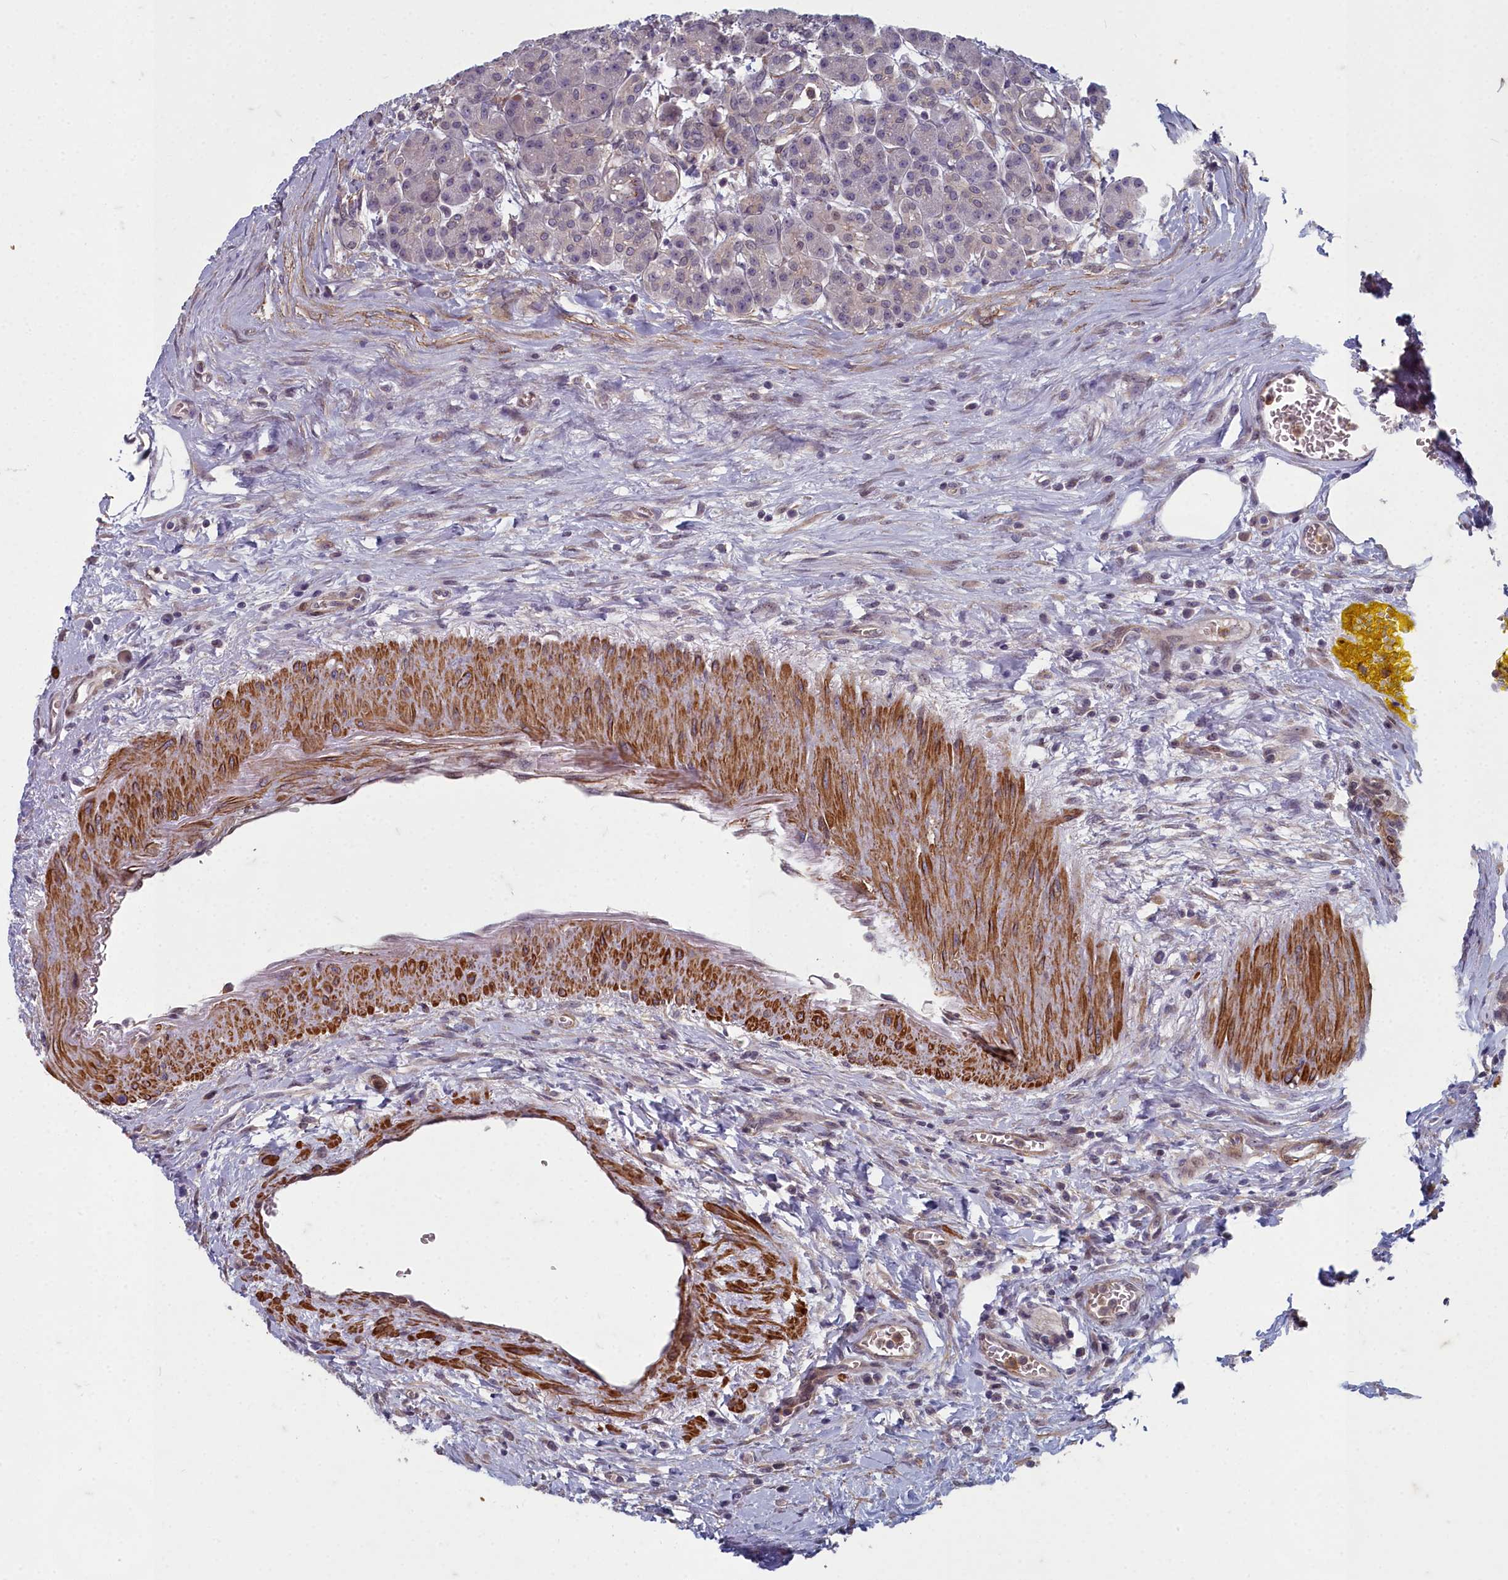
{"staining": {"intensity": "moderate", "quantity": "<25%", "location": "cytoplasmic/membranous"}, "tissue": "pancreas", "cell_type": "Exocrine glandular cells", "image_type": "normal", "snomed": [{"axis": "morphology", "description": "Normal tissue, NOS"}, {"axis": "topography", "description": "Pancreas"}], "caption": "DAB (3,3'-diaminobenzidine) immunohistochemical staining of unremarkable human pancreas shows moderate cytoplasmic/membranous protein positivity in approximately <25% of exocrine glandular cells.", "gene": "ZNF626", "patient": {"sex": "male", "age": 63}}